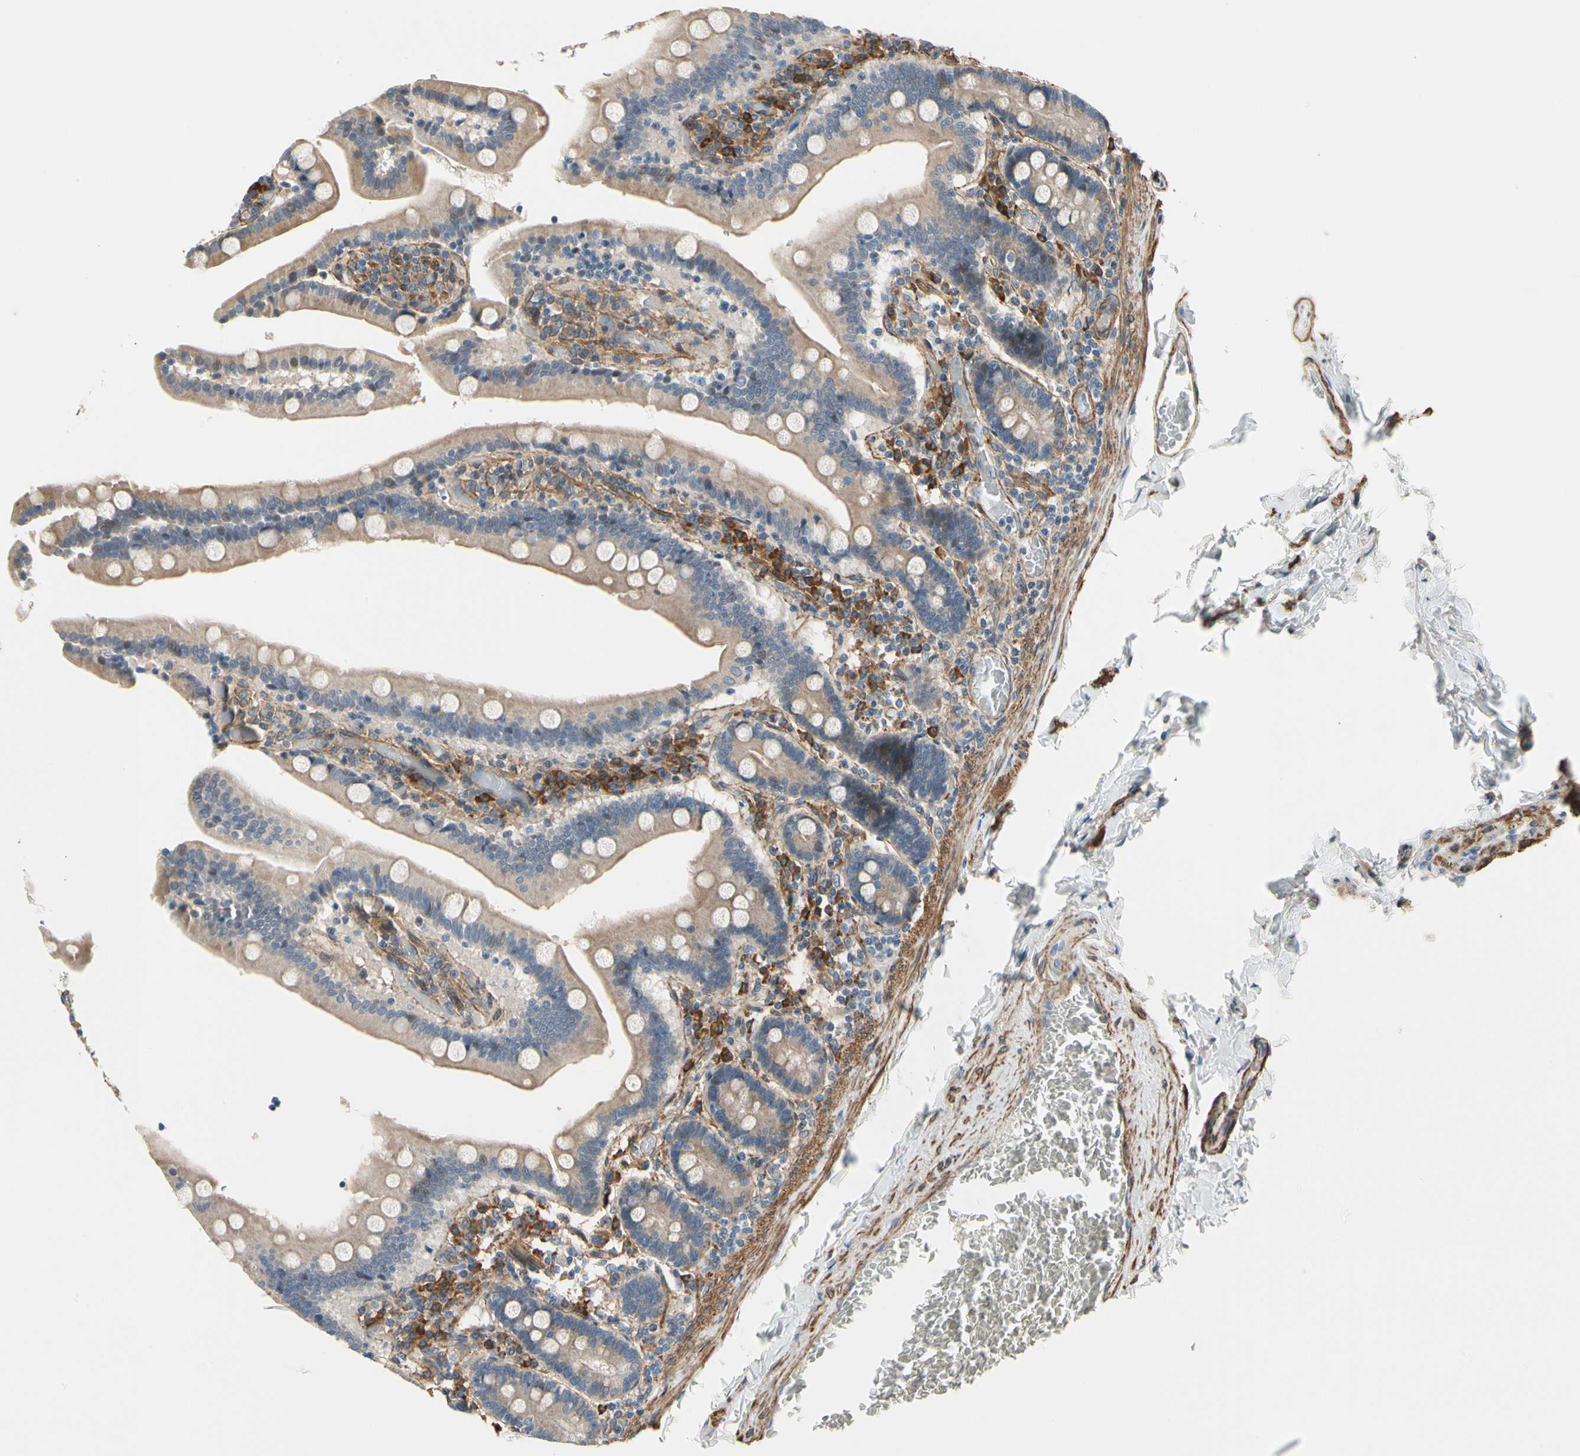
{"staining": {"intensity": "moderate", "quantity": ">75%", "location": "cytoplasmic/membranous"}, "tissue": "duodenum", "cell_type": "Glandular cells", "image_type": "normal", "snomed": [{"axis": "morphology", "description": "Normal tissue, NOS"}, {"axis": "topography", "description": "Duodenum"}], "caption": "IHC photomicrograph of unremarkable human duodenum stained for a protein (brown), which exhibits medium levels of moderate cytoplasmic/membranous positivity in about >75% of glandular cells.", "gene": "LIMK2", "patient": {"sex": "female", "age": 53}}